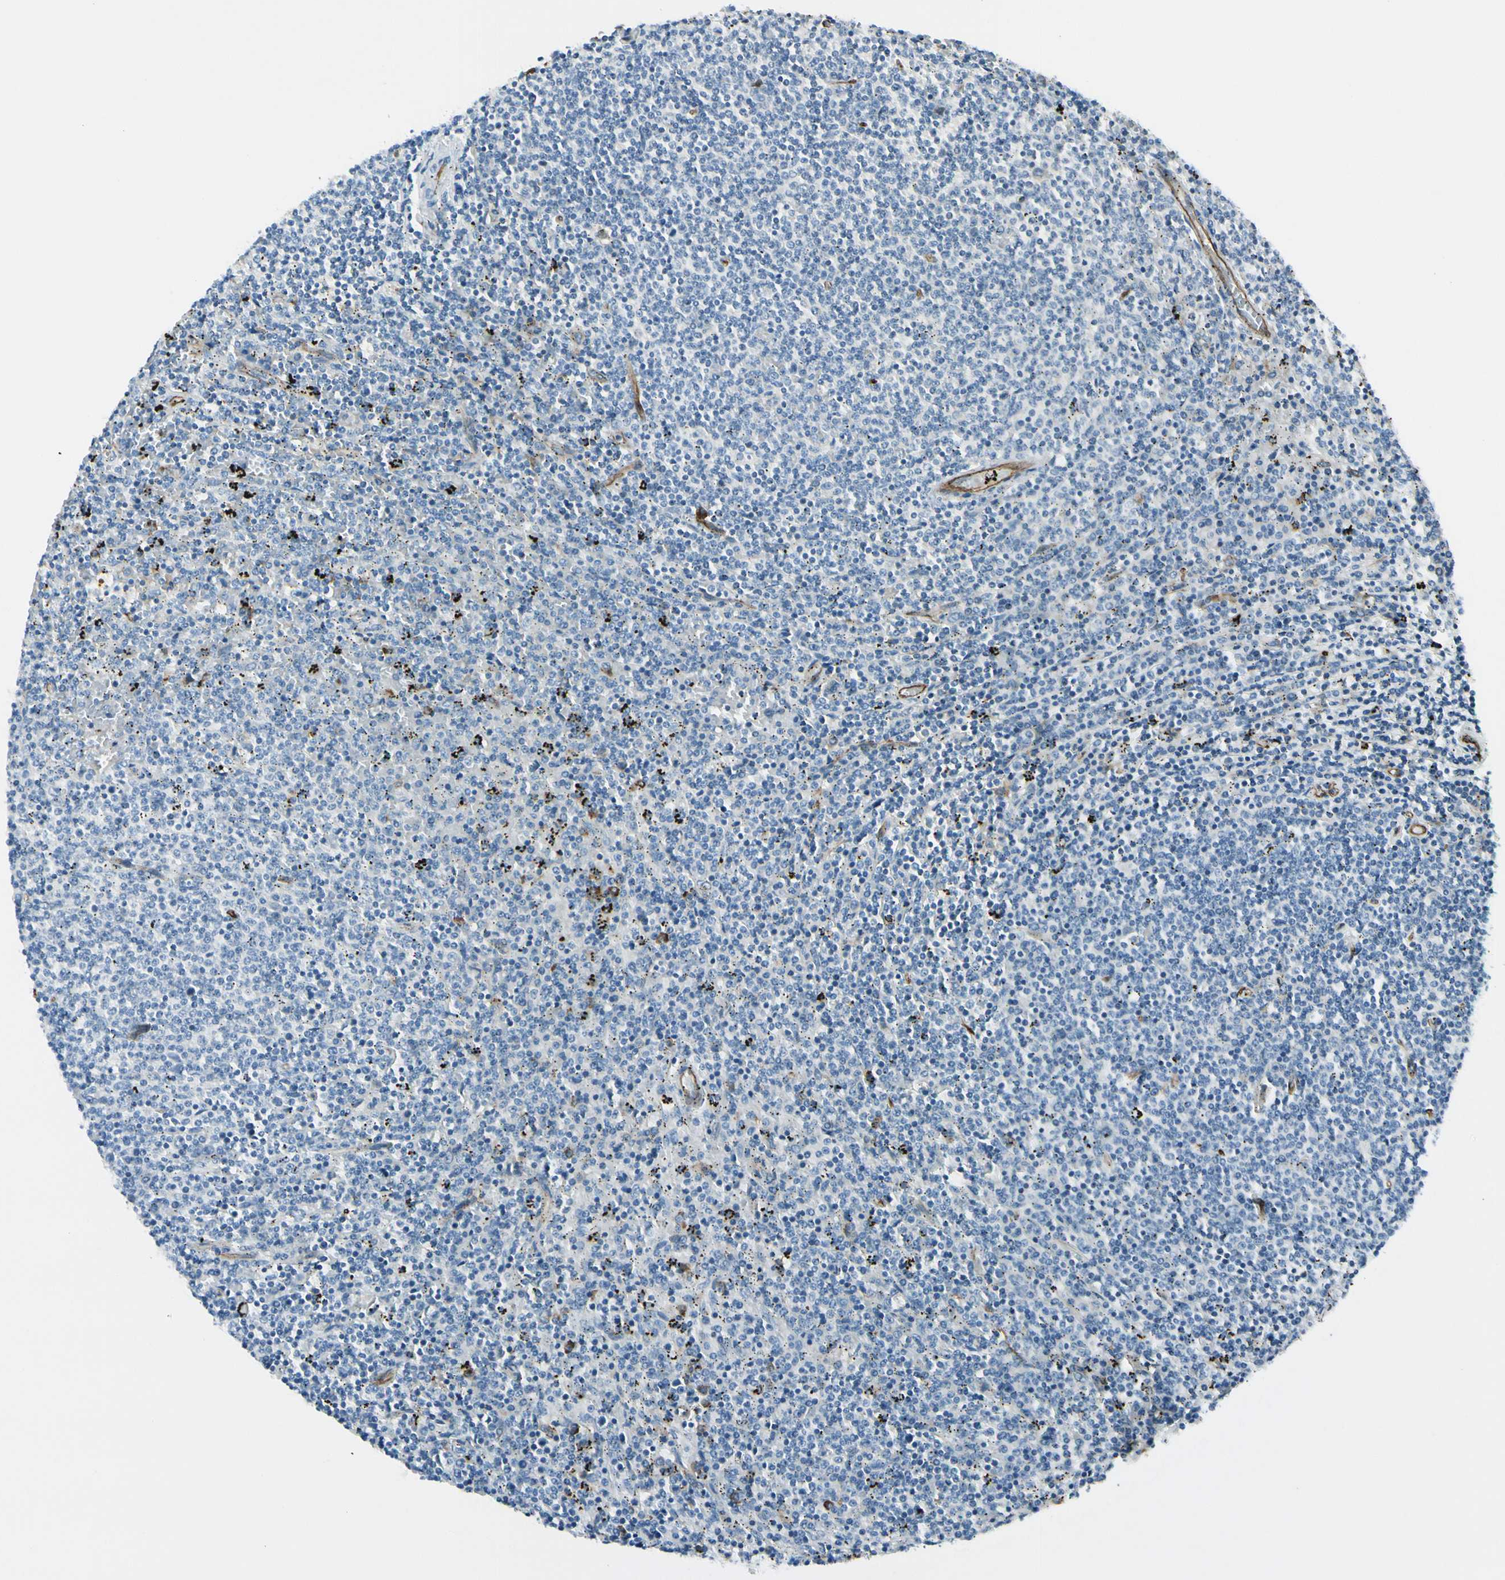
{"staining": {"intensity": "negative", "quantity": "none", "location": "none"}, "tissue": "lymphoma", "cell_type": "Tumor cells", "image_type": "cancer", "snomed": [{"axis": "morphology", "description": "Malignant lymphoma, non-Hodgkin's type, Low grade"}, {"axis": "topography", "description": "Spleen"}], "caption": "A histopathology image of human low-grade malignant lymphoma, non-Hodgkin's type is negative for staining in tumor cells. (Brightfield microscopy of DAB immunohistochemistry (IHC) at high magnification).", "gene": "CD93", "patient": {"sex": "female", "age": 50}}